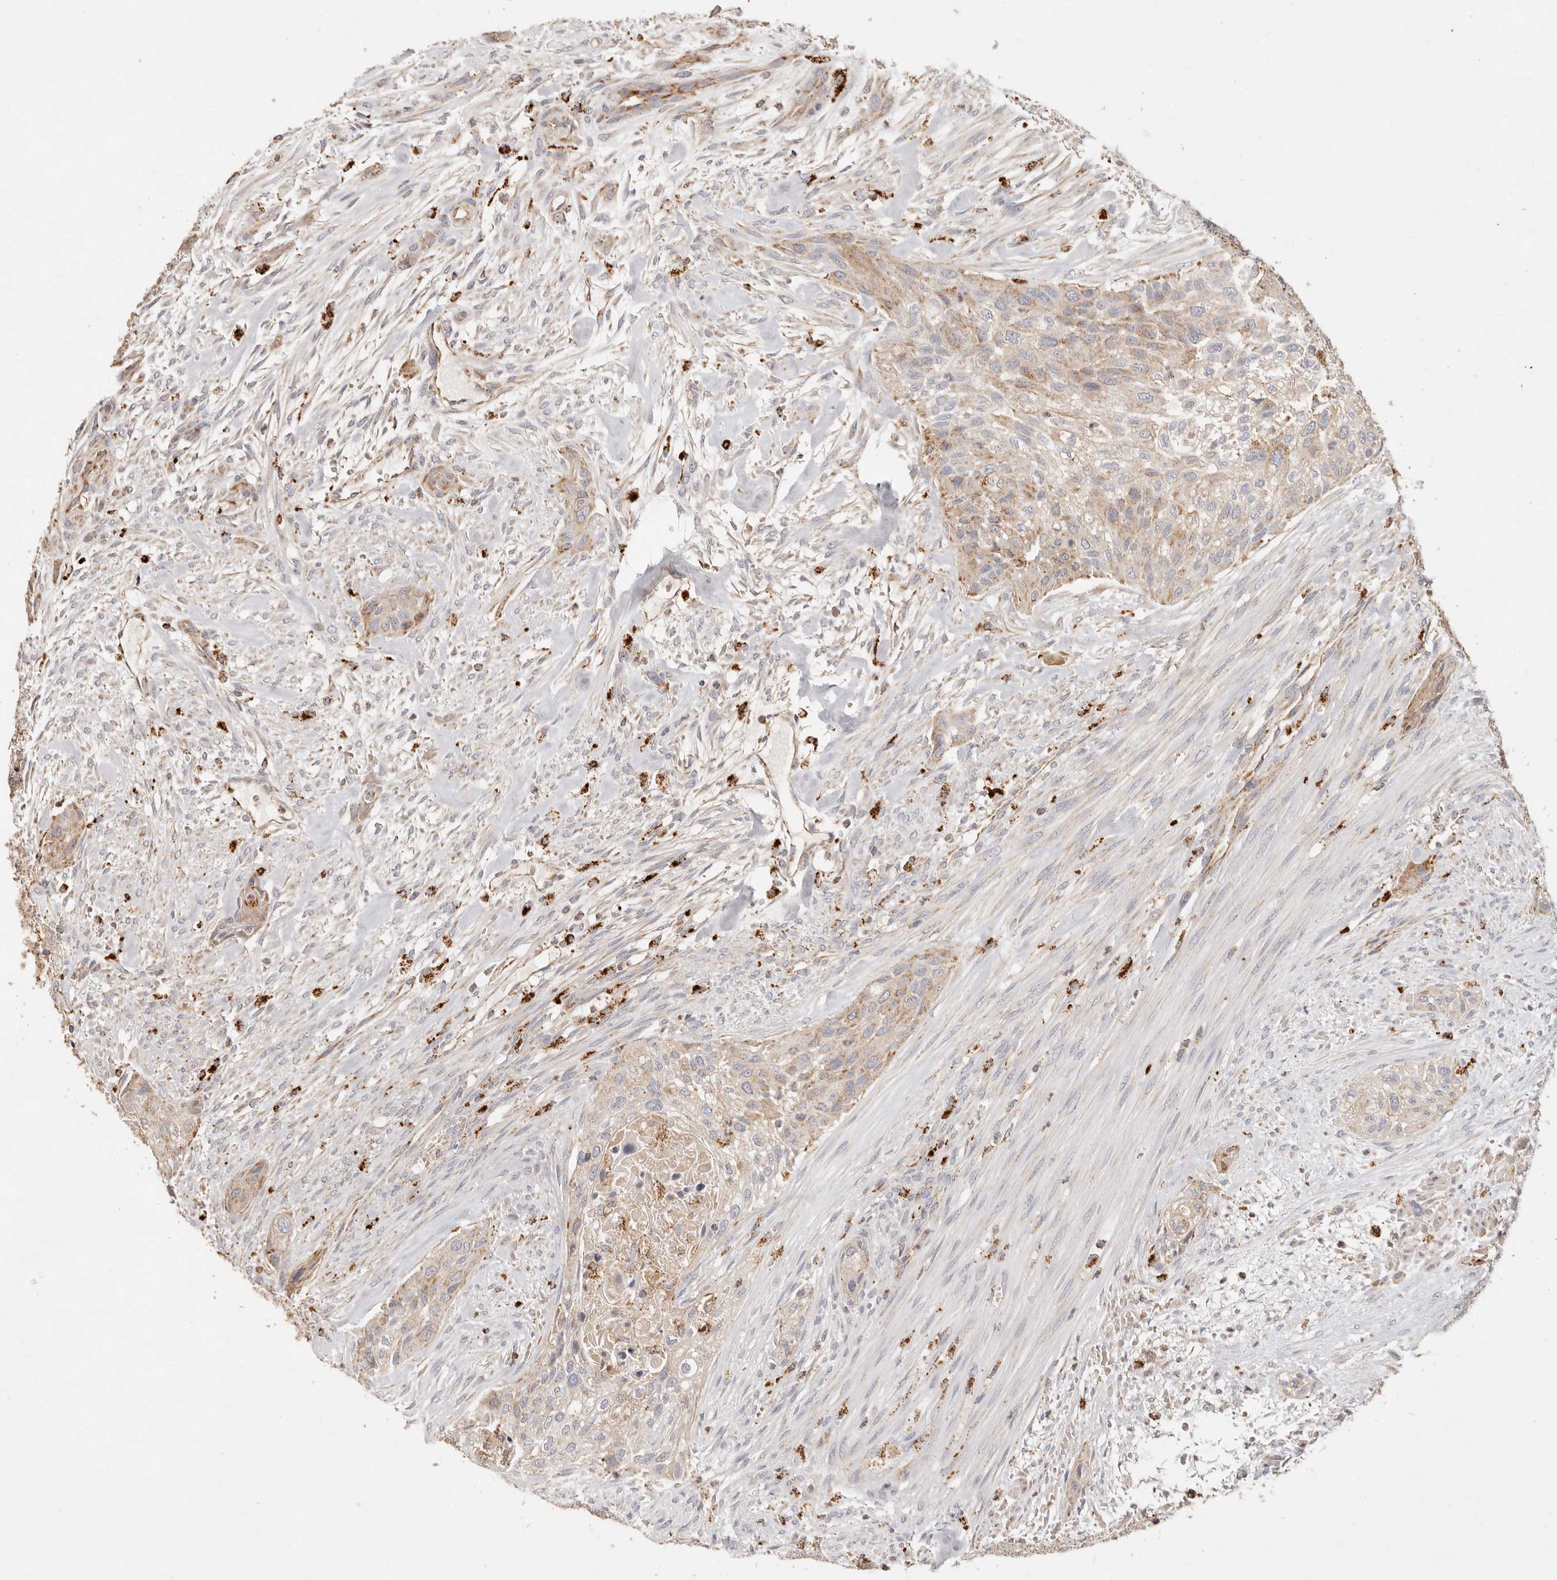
{"staining": {"intensity": "weak", "quantity": ">75%", "location": "cytoplasmic/membranous"}, "tissue": "urothelial cancer", "cell_type": "Tumor cells", "image_type": "cancer", "snomed": [{"axis": "morphology", "description": "Urothelial carcinoma, High grade"}, {"axis": "topography", "description": "Urinary bladder"}], "caption": "Urothelial cancer stained for a protein (brown) exhibits weak cytoplasmic/membranous positive positivity in approximately >75% of tumor cells.", "gene": "ARHGEF10L", "patient": {"sex": "male", "age": 35}}